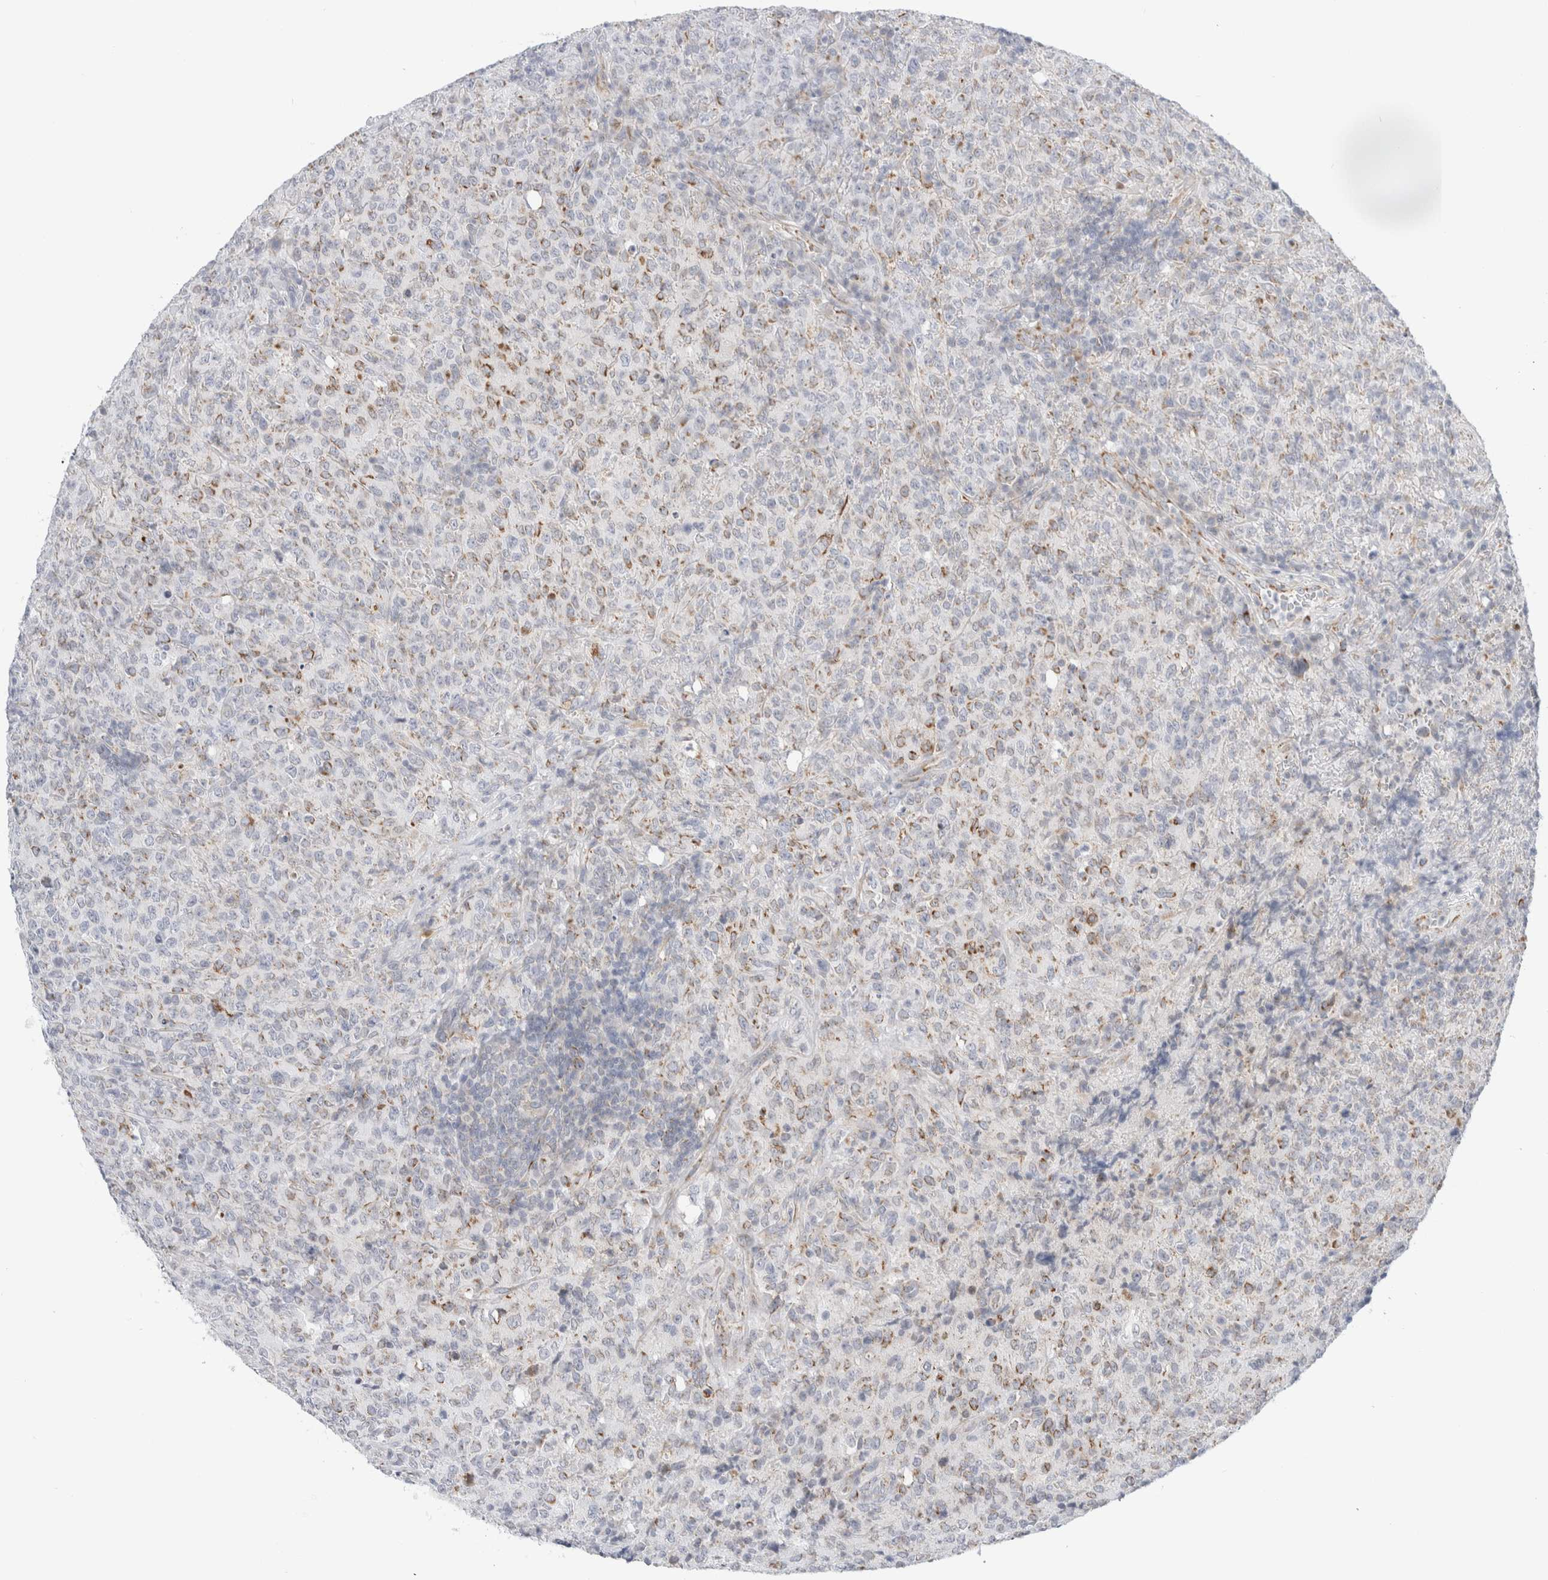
{"staining": {"intensity": "negative", "quantity": "none", "location": "none"}, "tissue": "lymphoma", "cell_type": "Tumor cells", "image_type": "cancer", "snomed": [{"axis": "morphology", "description": "Malignant lymphoma, non-Hodgkin's type, High grade"}, {"axis": "topography", "description": "Tonsil"}], "caption": "This is an immunohistochemistry (IHC) photomicrograph of human malignant lymphoma, non-Hodgkin's type (high-grade). There is no expression in tumor cells.", "gene": "FAHD1", "patient": {"sex": "female", "age": 36}}